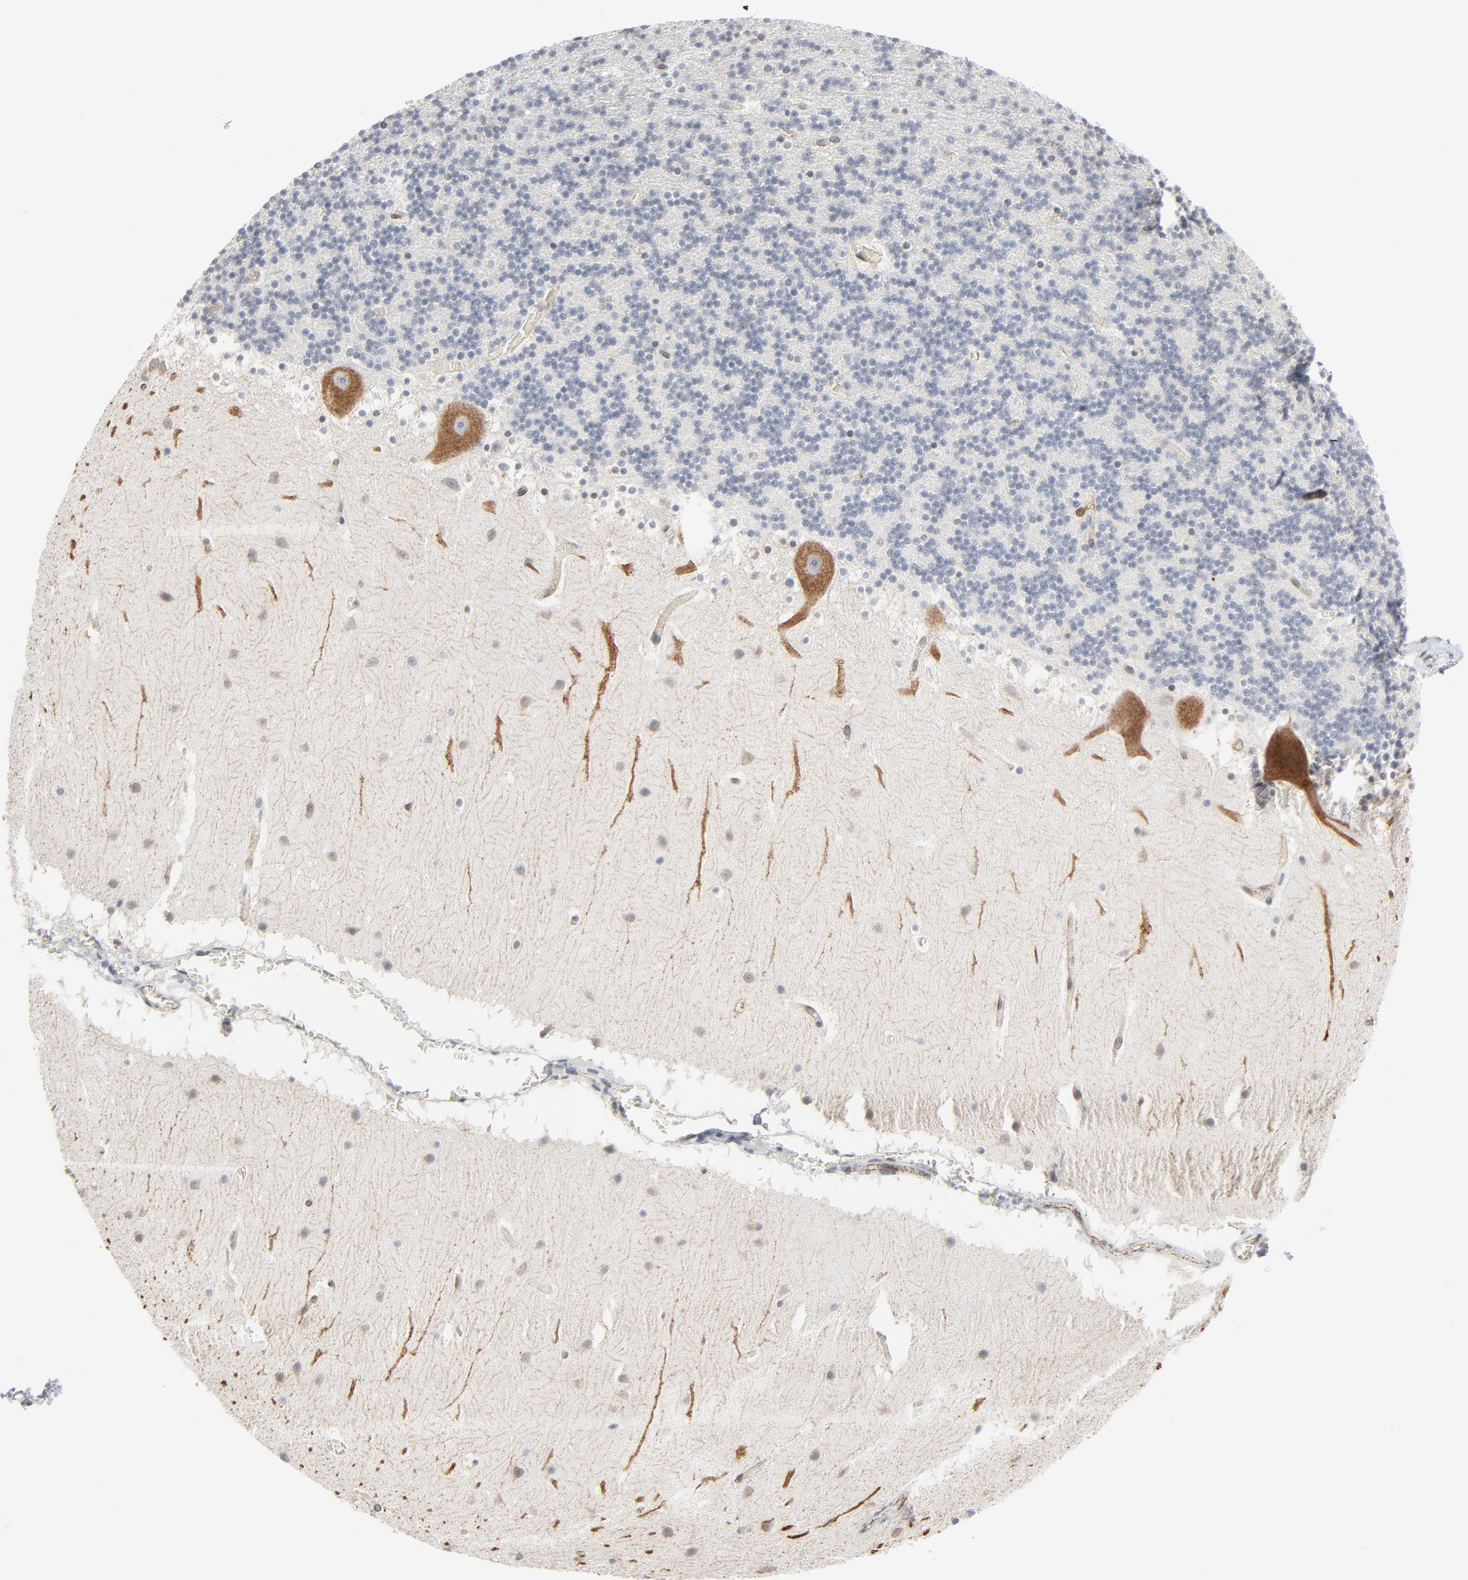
{"staining": {"intensity": "negative", "quantity": "none", "location": "none"}, "tissue": "cerebellum", "cell_type": "Cells in granular layer", "image_type": "normal", "snomed": [{"axis": "morphology", "description": "Normal tissue, NOS"}, {"axis": "topography", "description": "Cerebellum"}], "caption": "Immunohistochemistry (IHC) histopathology image of benign cerebellum: cerebellum stained with DAB (3,3'-diaminobenzidine) shows no significant protein expression in cells in granular layer. (Immunohistochemistry, brightfield microscopy, high magnification).", "gene": "ITPR3", "patient": {"sex": "male", "age": 45}}